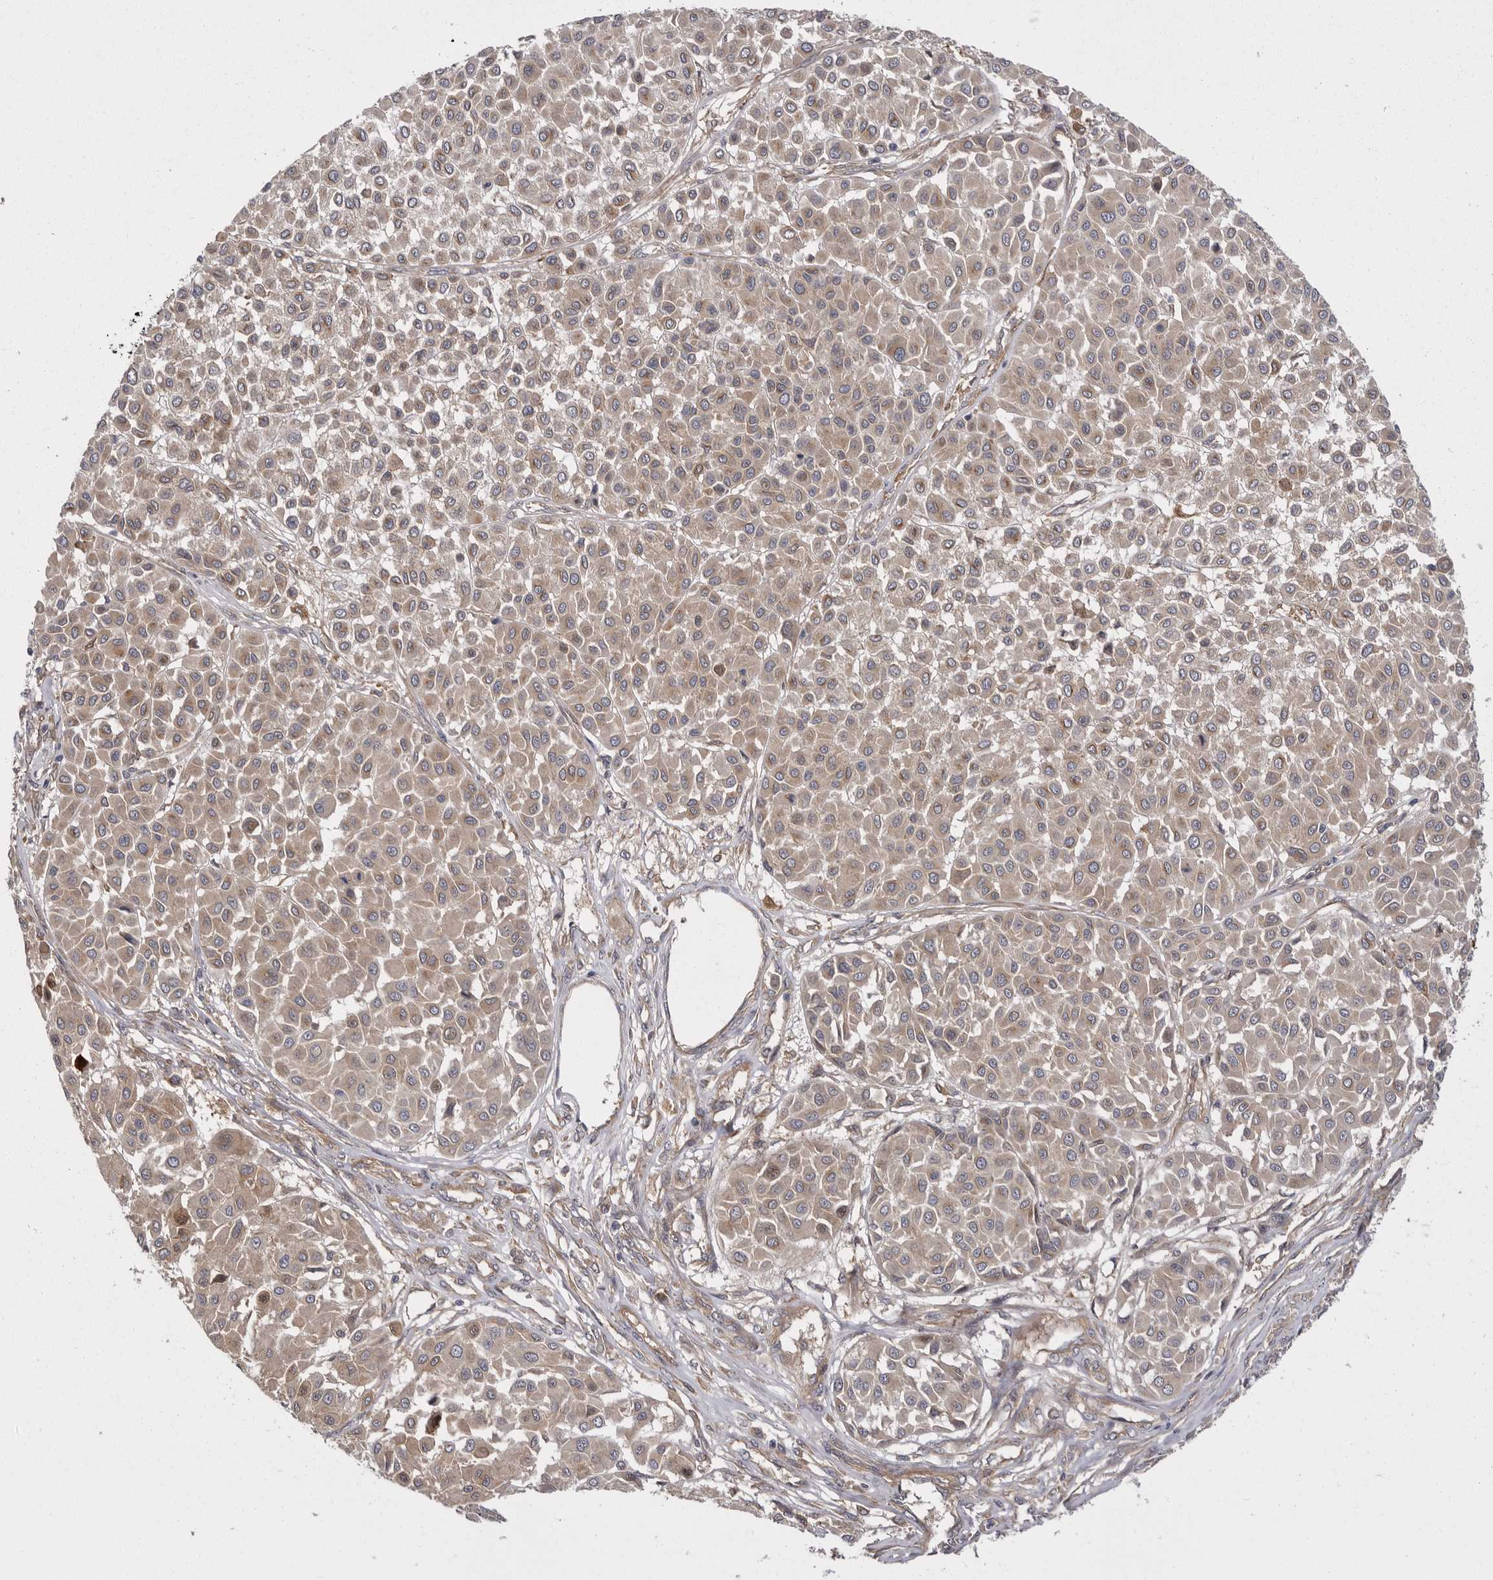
{"staining": {"intensity": "weak", "quantity": "25%-75%", "location": "cytoplasmic/membranous"}, "tissue": "melanoma", "cell_type": "Tumor cells", "image_type": "cancer", "snomed": [{"axis": "morphology", "description": "Malignant melanoma, Metastatic site"}, {"axis": "topography", "description": "Soft tissue"}], "caption": "A brown stain highlights weak cytoplasmic/membranous positivity of a protein in human malignant melanoma (metastatic site) tumor cells.", "gene": "OSBPL9", "patient": {"sex": "male", "age": 41}}